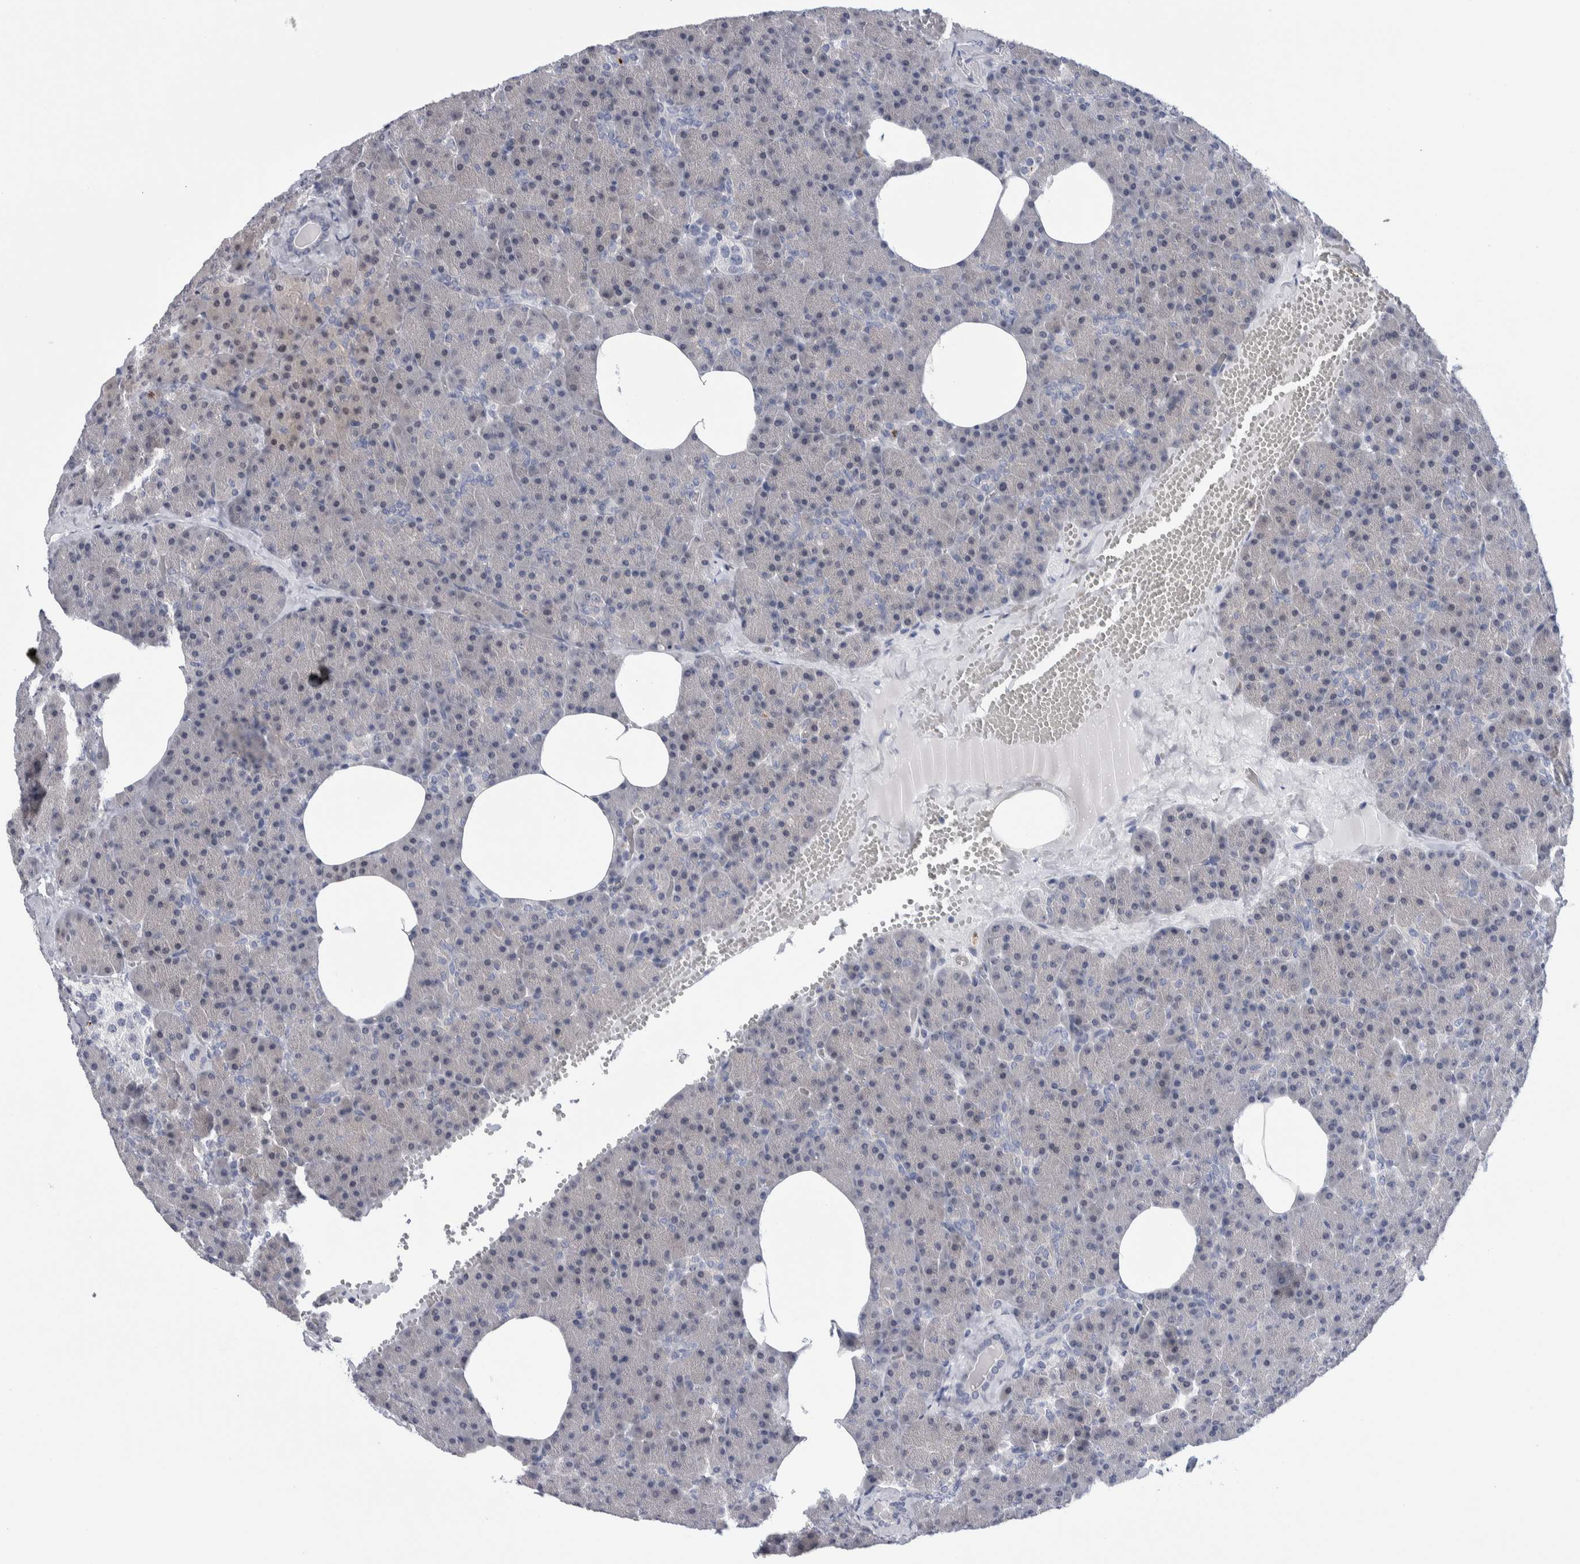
{"staining": {"intensity": "negative", "quantity": "none", "location": "none"}, "tissue": "pancreas", "cell_type": "Exocrine glandular cells", "image_type": "normal", "snomed": [{"axis": "morphology", "description": "Normal tissue, NOS"}, {"axis": "morphology", "description": "Carcinoid, malignant, NOS"}, {"axis": "topography", "description": "Pancreas"}], "caption": "DAB (3,3'-diaminobenzidine) immunohistochemical staining of normal pancreas reveals no significant positivity in exocrine glandular cells.", "gene": "LURAP1L", "patient": {"sex": "female", "age": 35}}